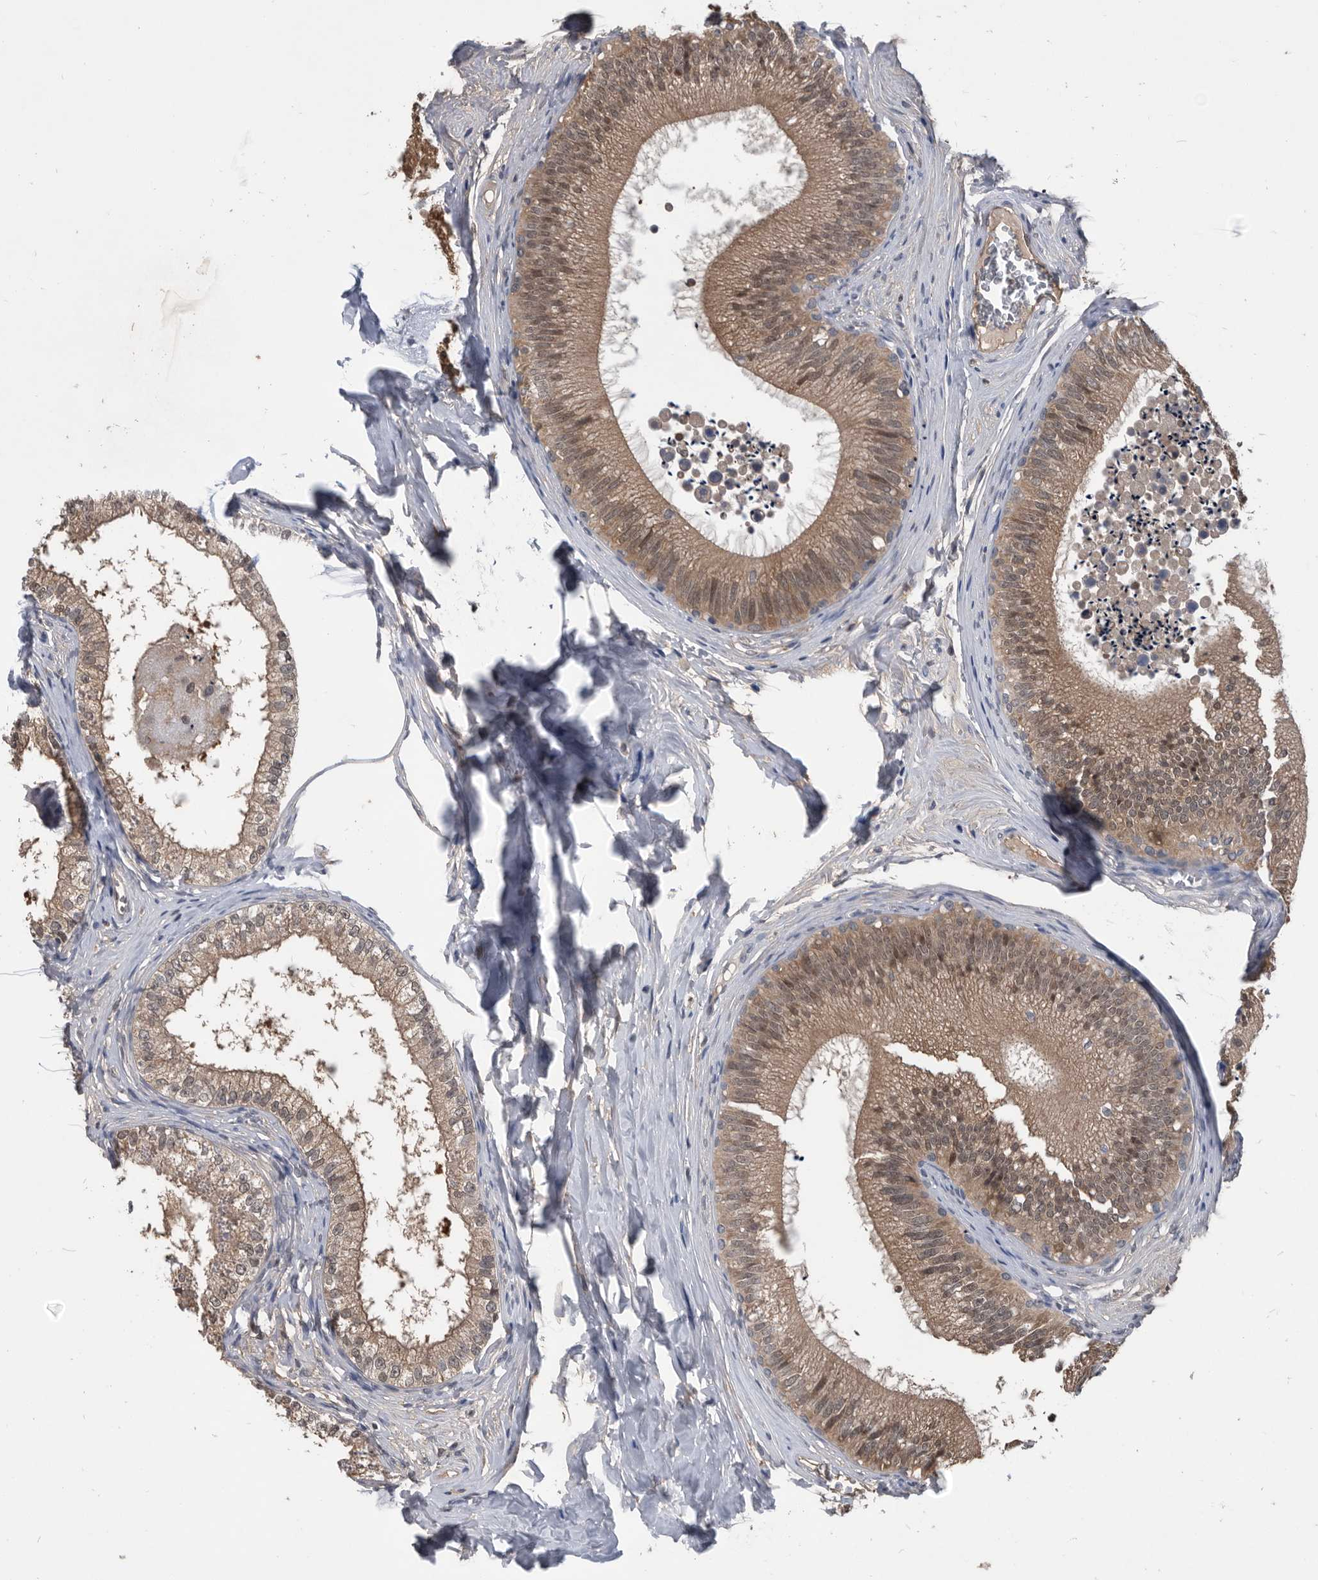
{"staining": {"intensity": "moderate", "quantity": ">75%", "location": "cytoplasmic/membranous,nuclear"}, "tissue": "epididymis", "cell_type": "Glandular cells", "image_type": "normal", "snomed": [{"axis": "morphology", "description": "Normal tissue, NOS"}, {"axis": "topography", "description": "Epididymis"}], "caption": "Protein expression analysis of unremarkable human epididymis reveals moderate cytoplasmic/membranous,nuclear expression in about >75% of glandular cells.", "gene": "PDXK", "patient": {"sex": "male", "age": 29}}